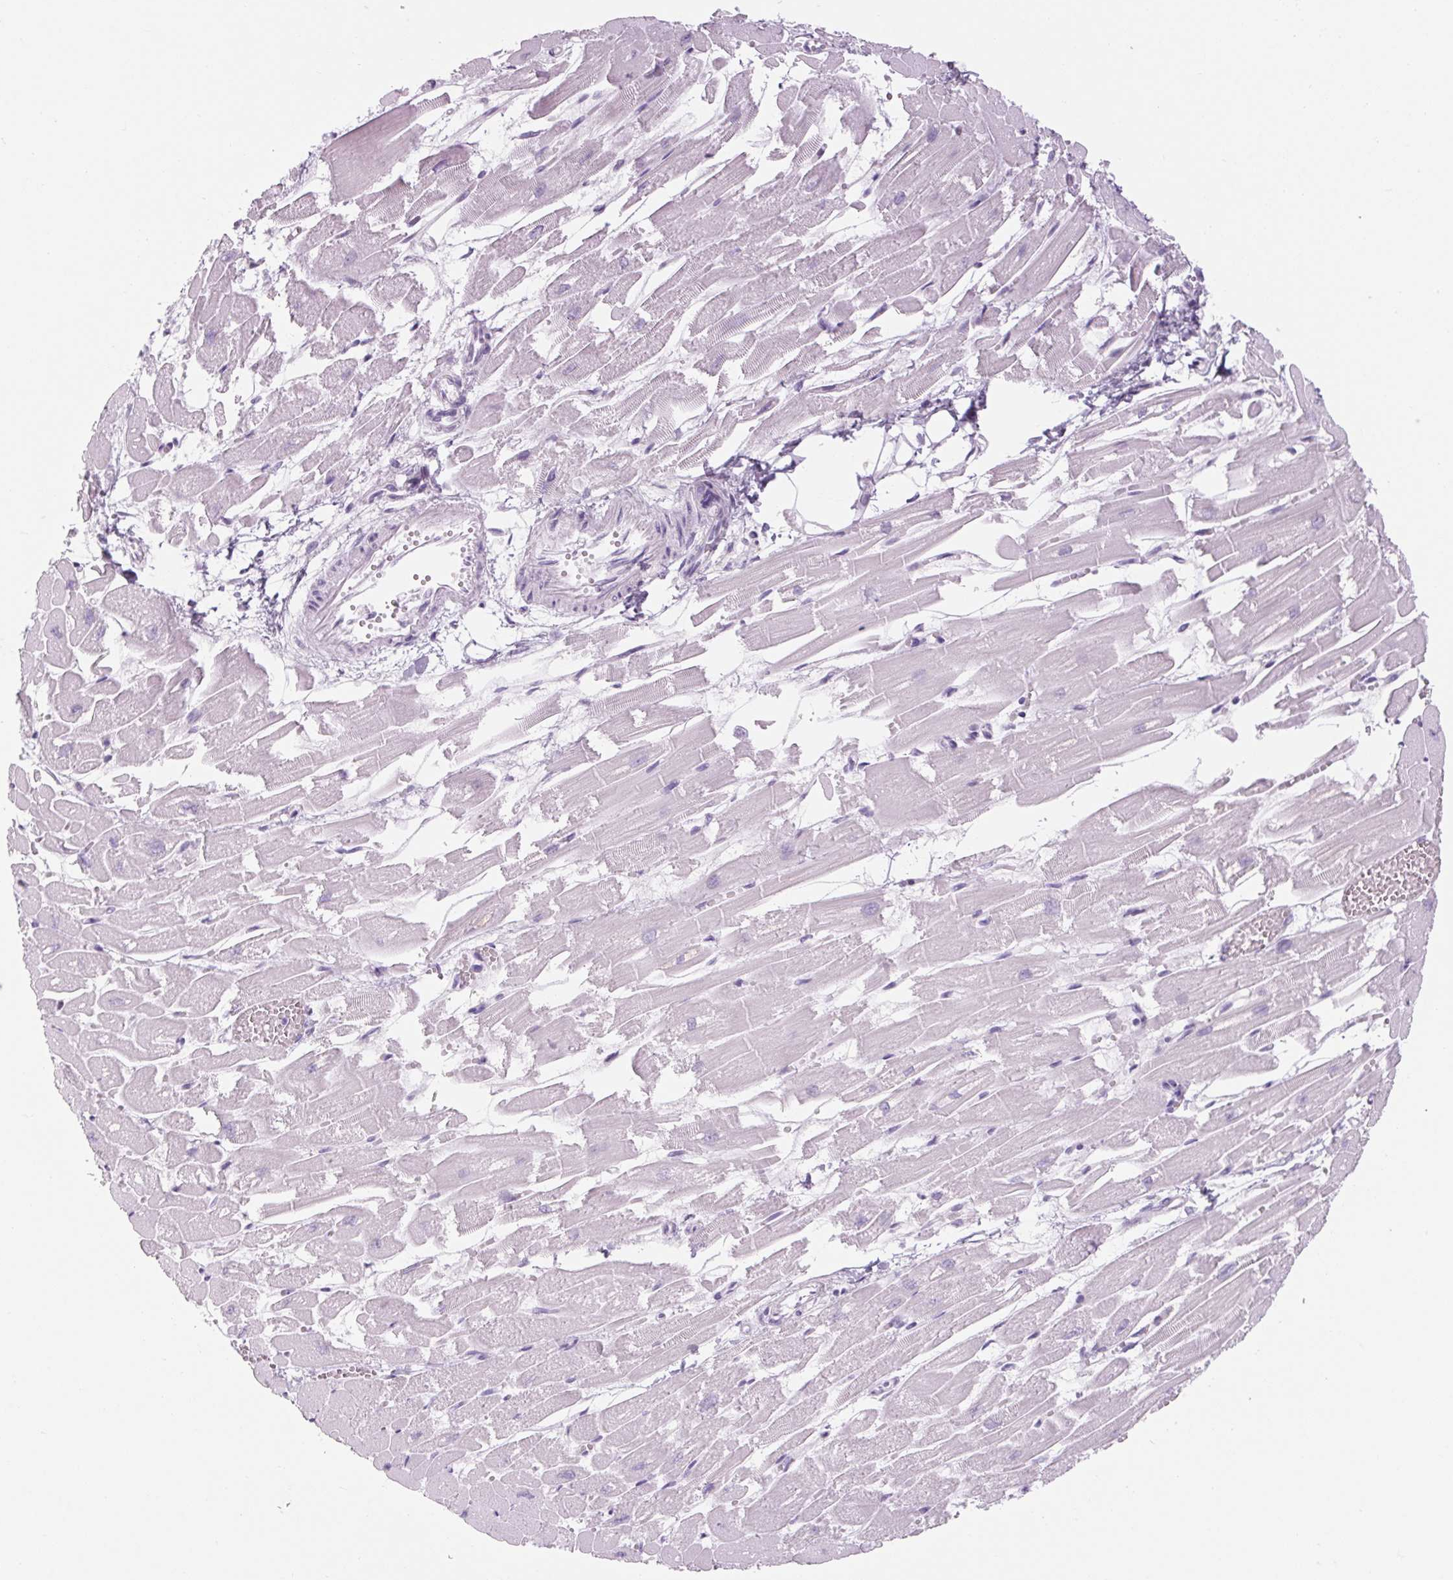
{"staining": {"intensity": "negative", "quantity": "none", "location": "none"}, "tissue": "heart muscle", "cell_type": "Cardiomyocytes", "image_type": "normal", "snomed": [{"axis": "morphology", "description": "Normal tissue, NOS"}, {"axis": "topography", "description": "Heart"}], "caption": "Unremarkable heart muscle was stained to show a protein in brown. There is no significant expression in cardiomyocytes. (Immunohistochemistry, brightfield microscopy, high magnification).", "gene": "RPTN", "patient": {"sex": "female", "age": 52}}